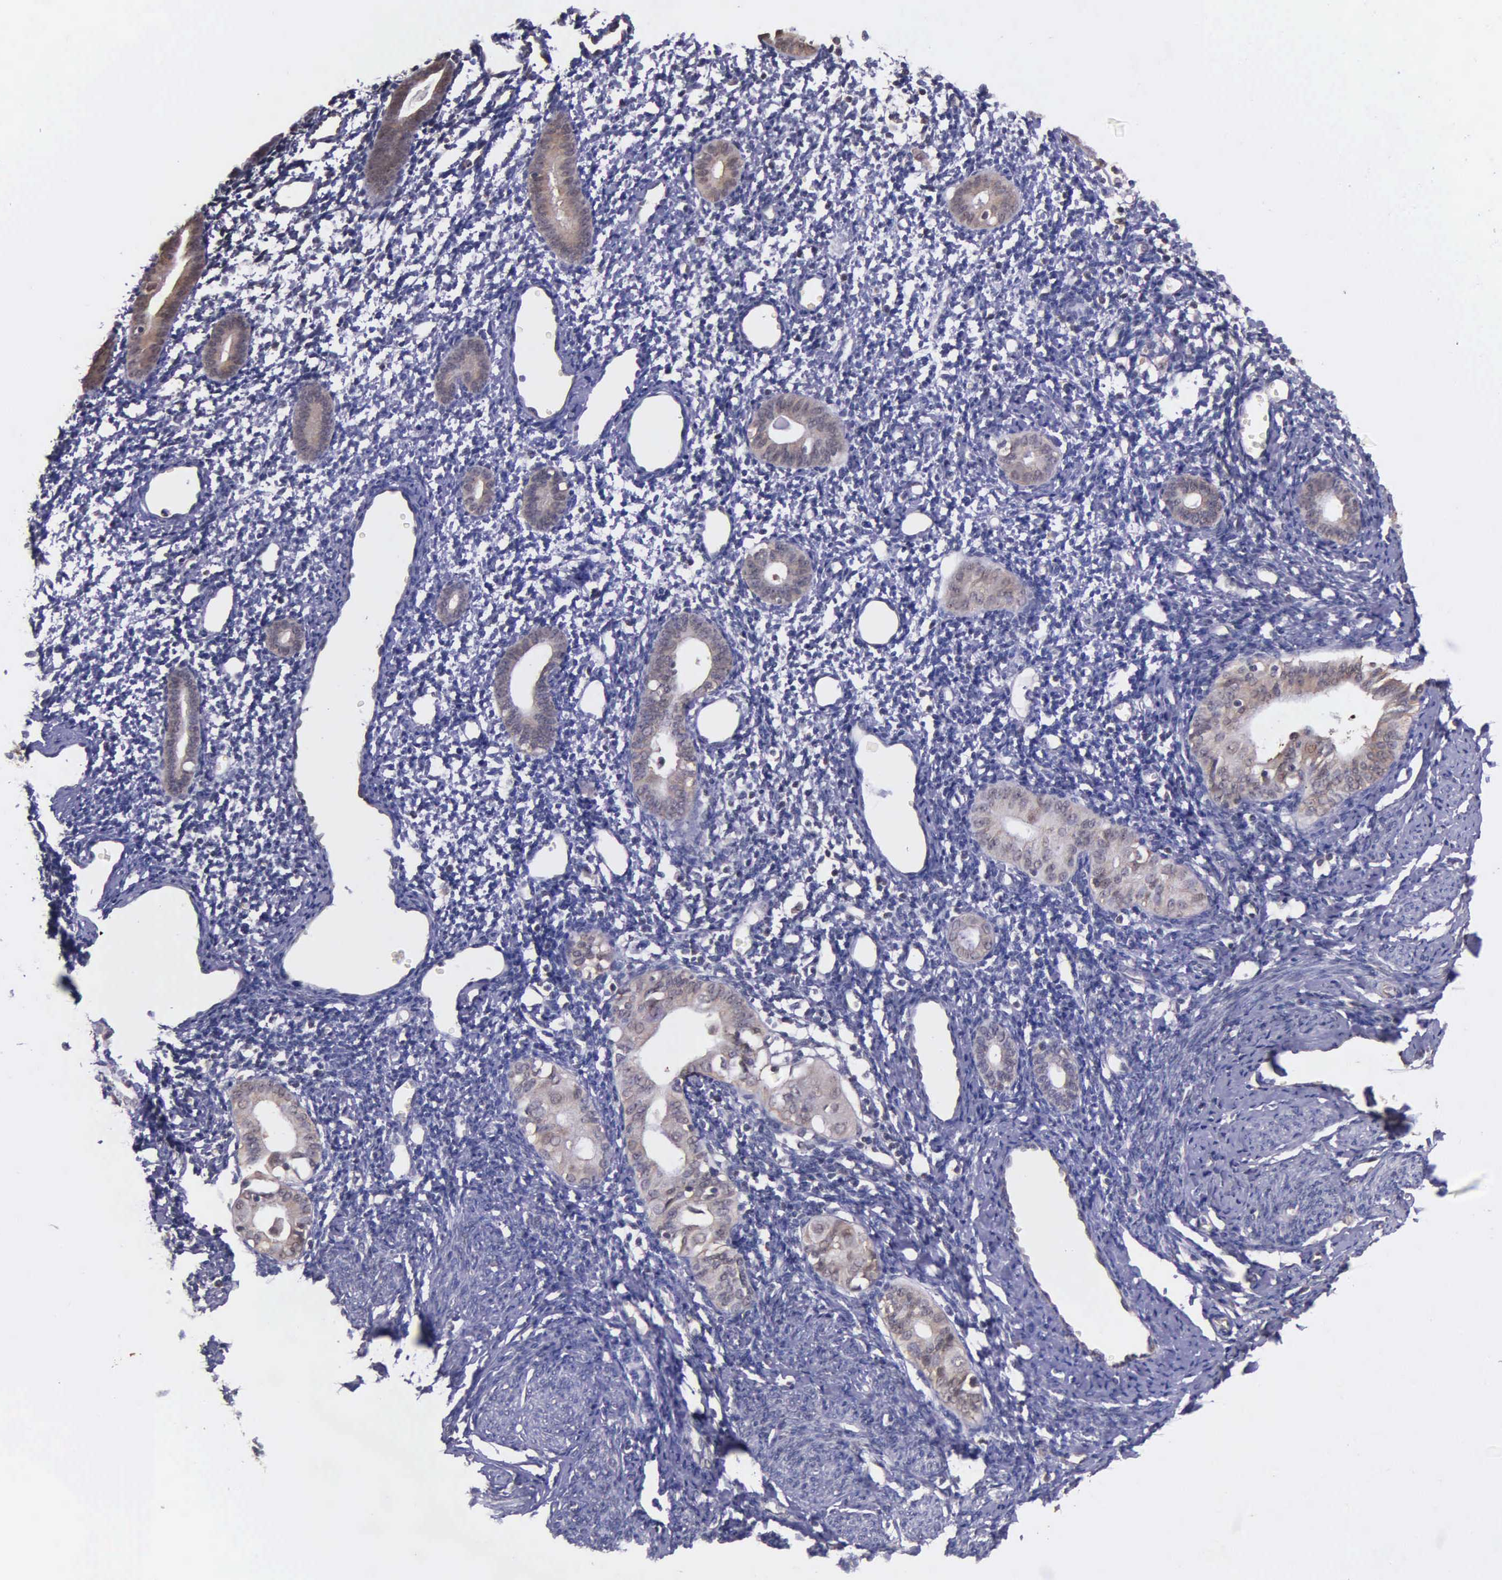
{"staining": {"intensity": "moderate", "quantity": "25%-75%", "location": "cytoplasmic/membranous,nuclear"}, "tissue": "endometrium", "cell_type": "Cells in endometrial stroma", "image_type": "normal", "snomed": [{"axis": "morphology", "description": "Normal tissue, NOS"}, {"axis": "morphology", "description": "Neoplasm, benign, NOS"}, {"axis": "topography", "description": "Uterus"}], "caption": "Moderate cytoplasmic/membranous,nuclear expression for a protein is identified in approximately 25%-75% of cells in endometrial stroma of unremarkable endometrium using IHC.", "gene": "PSMC1", "patient": {"sex": "female", "age": 55}}